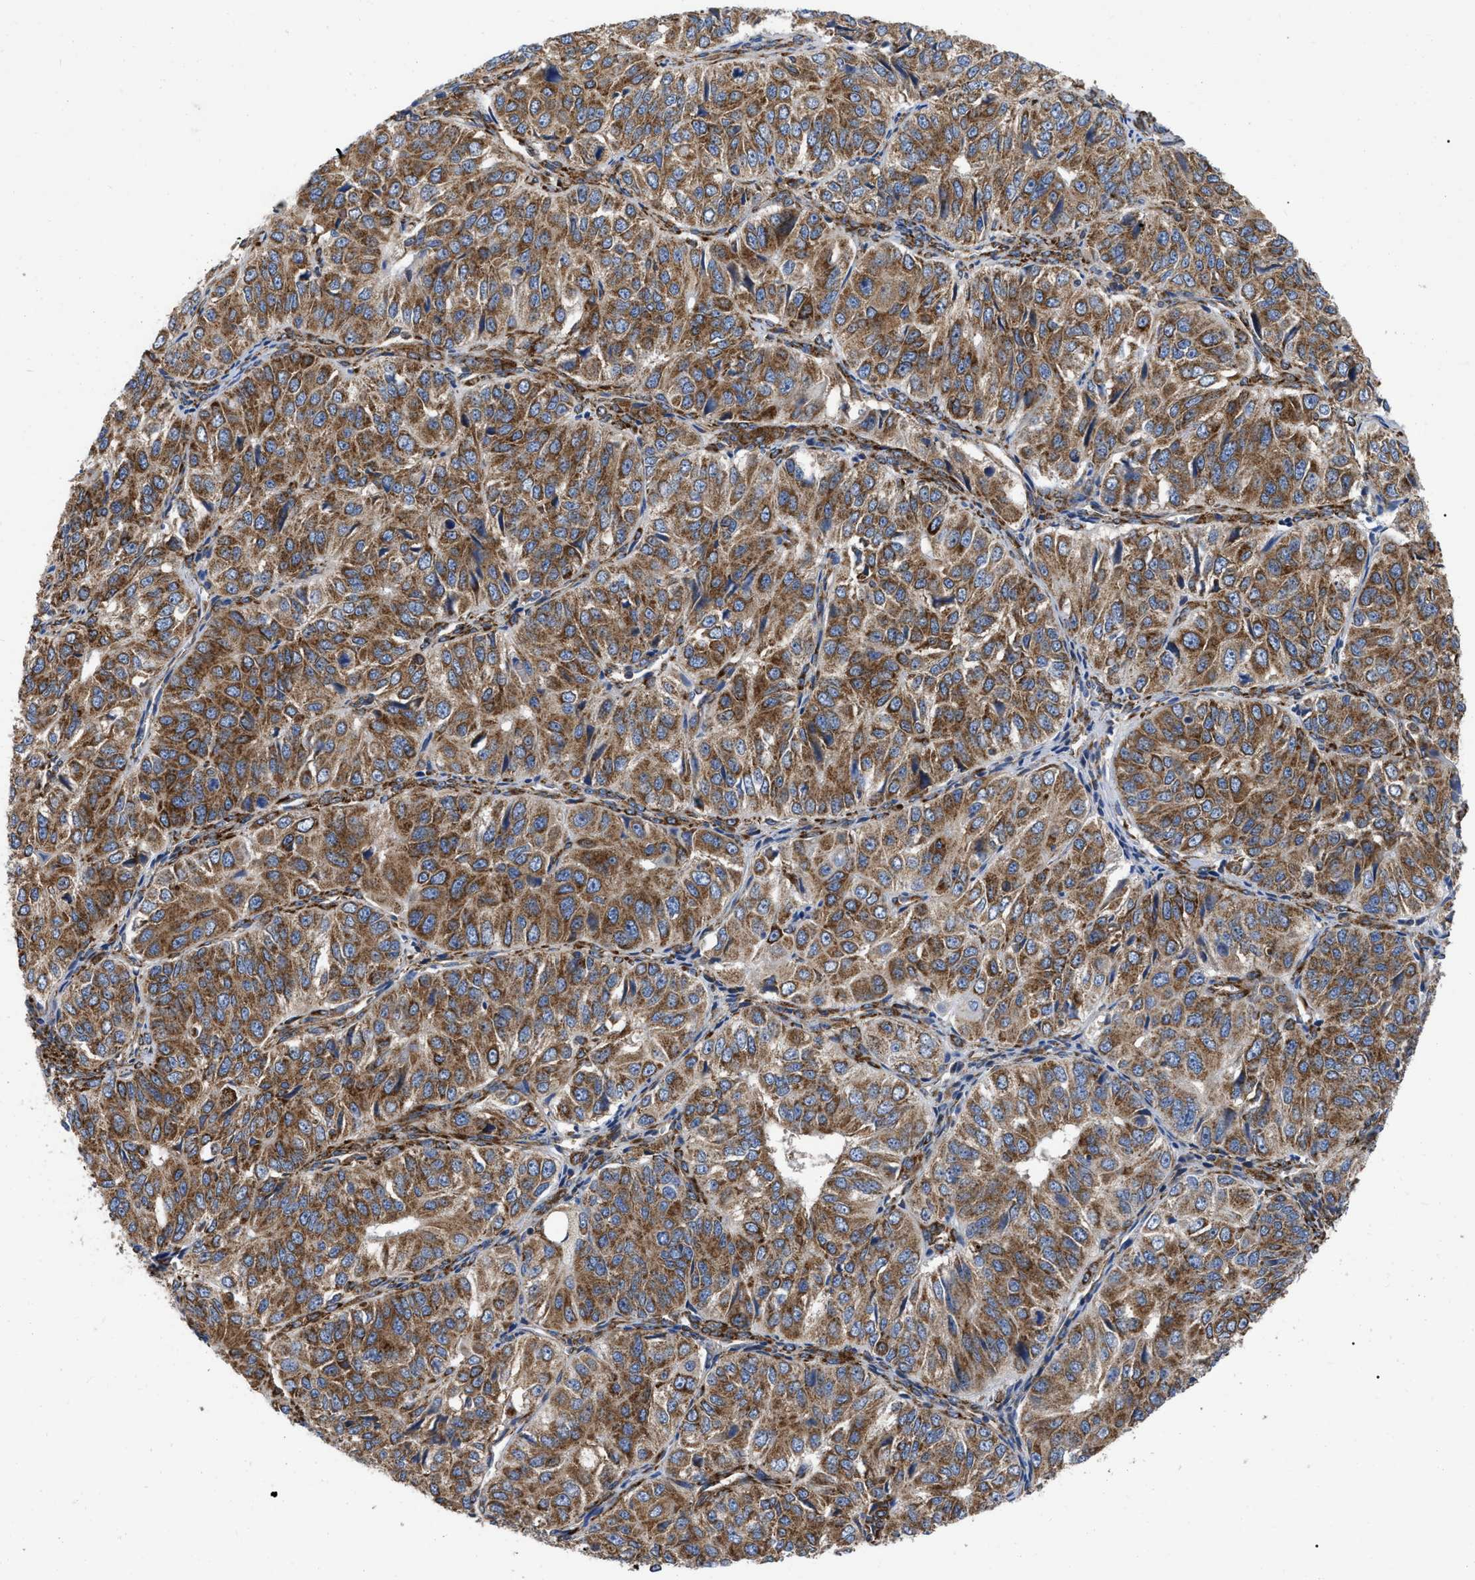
{"staining": {"intensity": "strong", "quantity": ">75%", "location": "cytoplasmic/membranous"}, "tissue": "ovarian cancer", "cell_type": "Tumor cells", "image_type": "cancer", "snomed": [{"axis": "morphology", "description": "Carcinoma, endometroid"}, {"axis": "topography", "description": "Ovary"}], "caption": "A high amount of strong cytoplasmic/membranous expression is seen in approximately >75% of tumor cells in ovarian cancer tissue.", "gene": "FAM120A", "patient": {"sex": "female", "age": 51}}